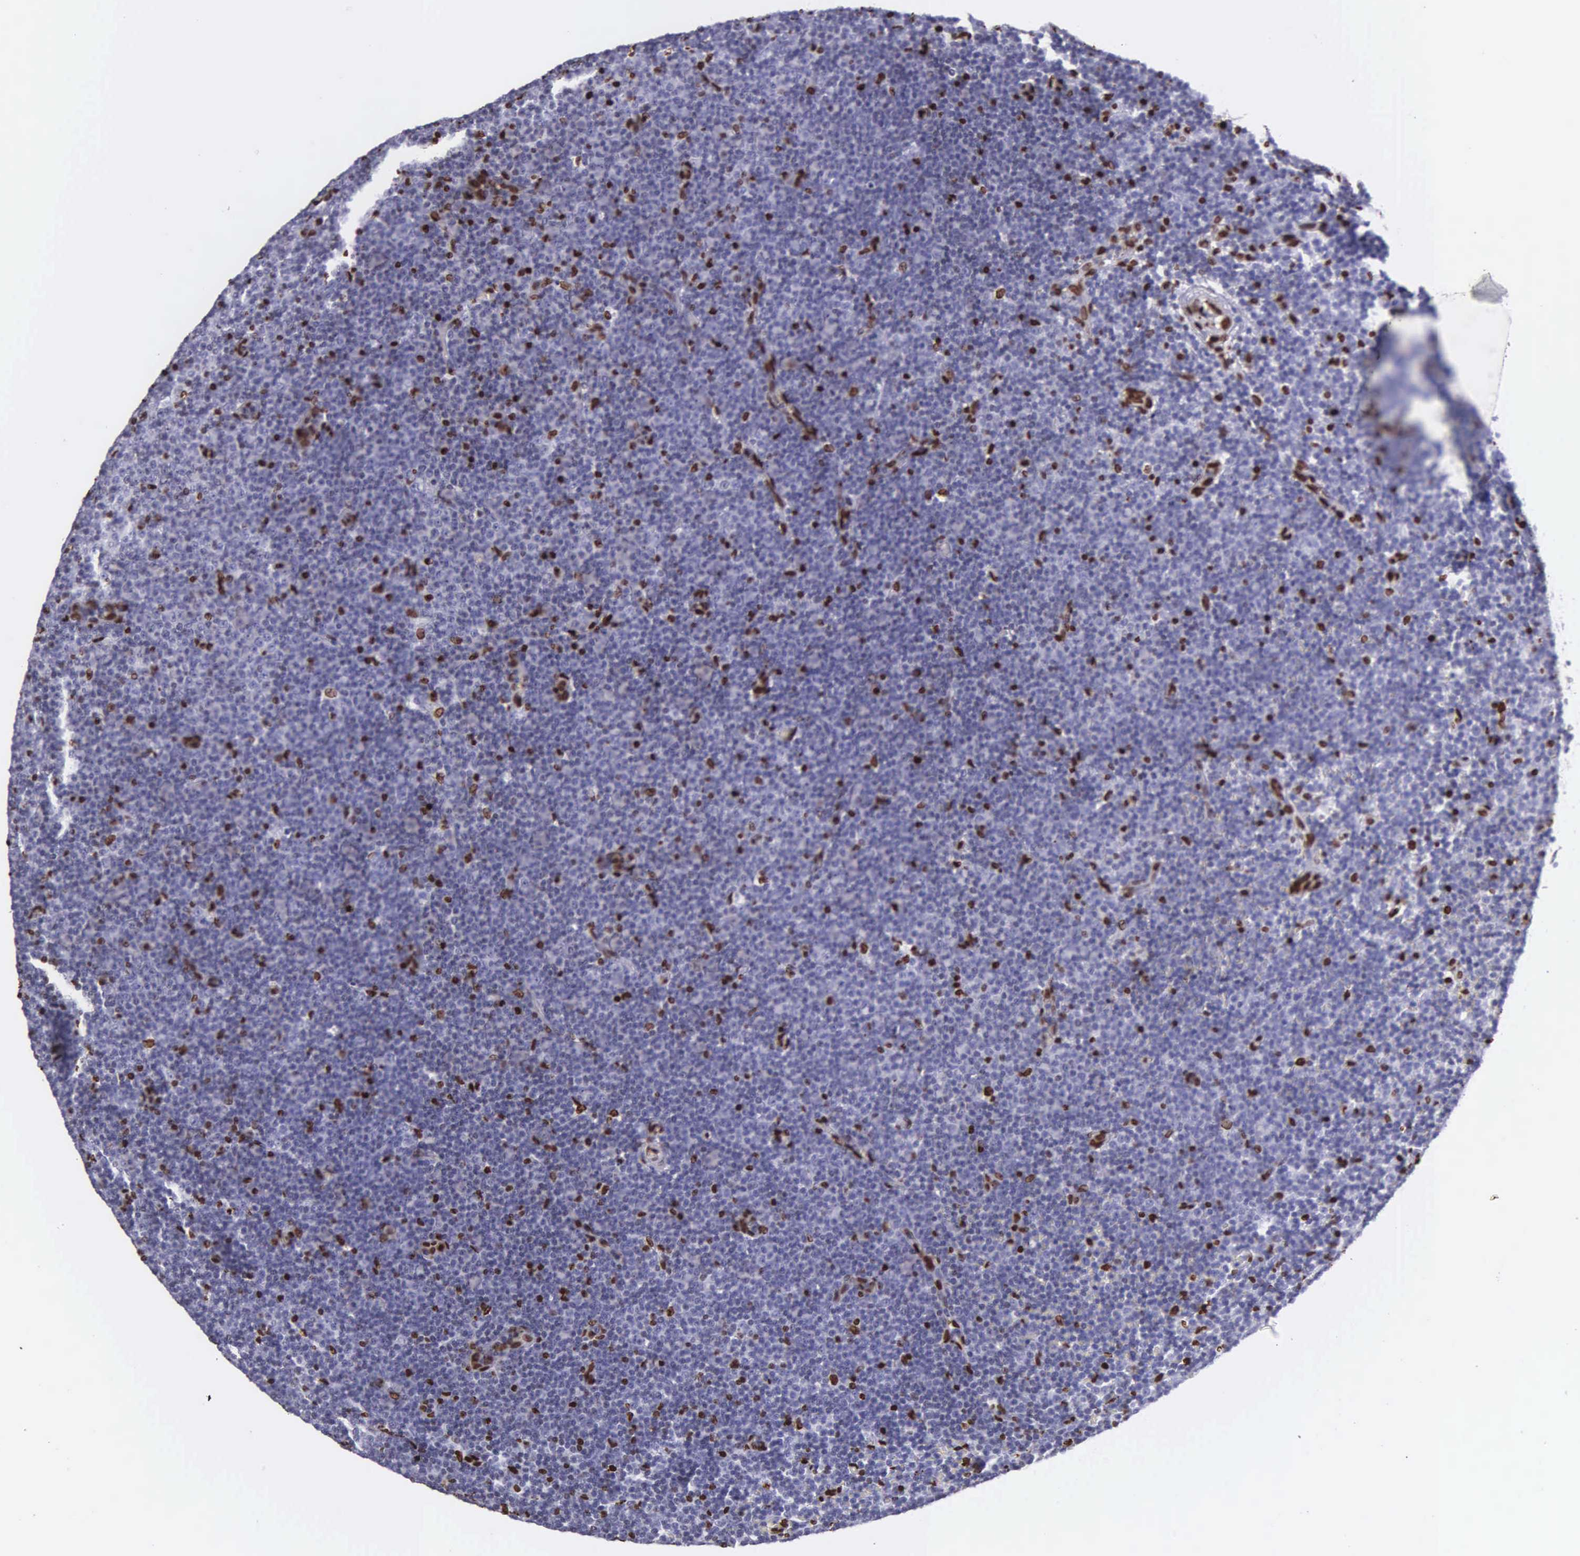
{"staining": {"intensity": "strong", "quantity": "<25%", "location": "nuclear"}, "tissue": "lymphoma", "cell_type": "Tumor cells", "image_type": "cancer", "snomed": [{"axis": "morphology", "description": "Malignant lymphoma, non-Hodgkin's type, Low grade"}, {"axis": "topography", "description": "Lymph node"}], "caption": "A histopathology image showing strong nuclear positivity in approximately <25% of tumor cells in lymphoma, as visualized by brown immunohistochemical staining.", "gene": "H1-0", "patient": {"sex": "male", "age": 57}}